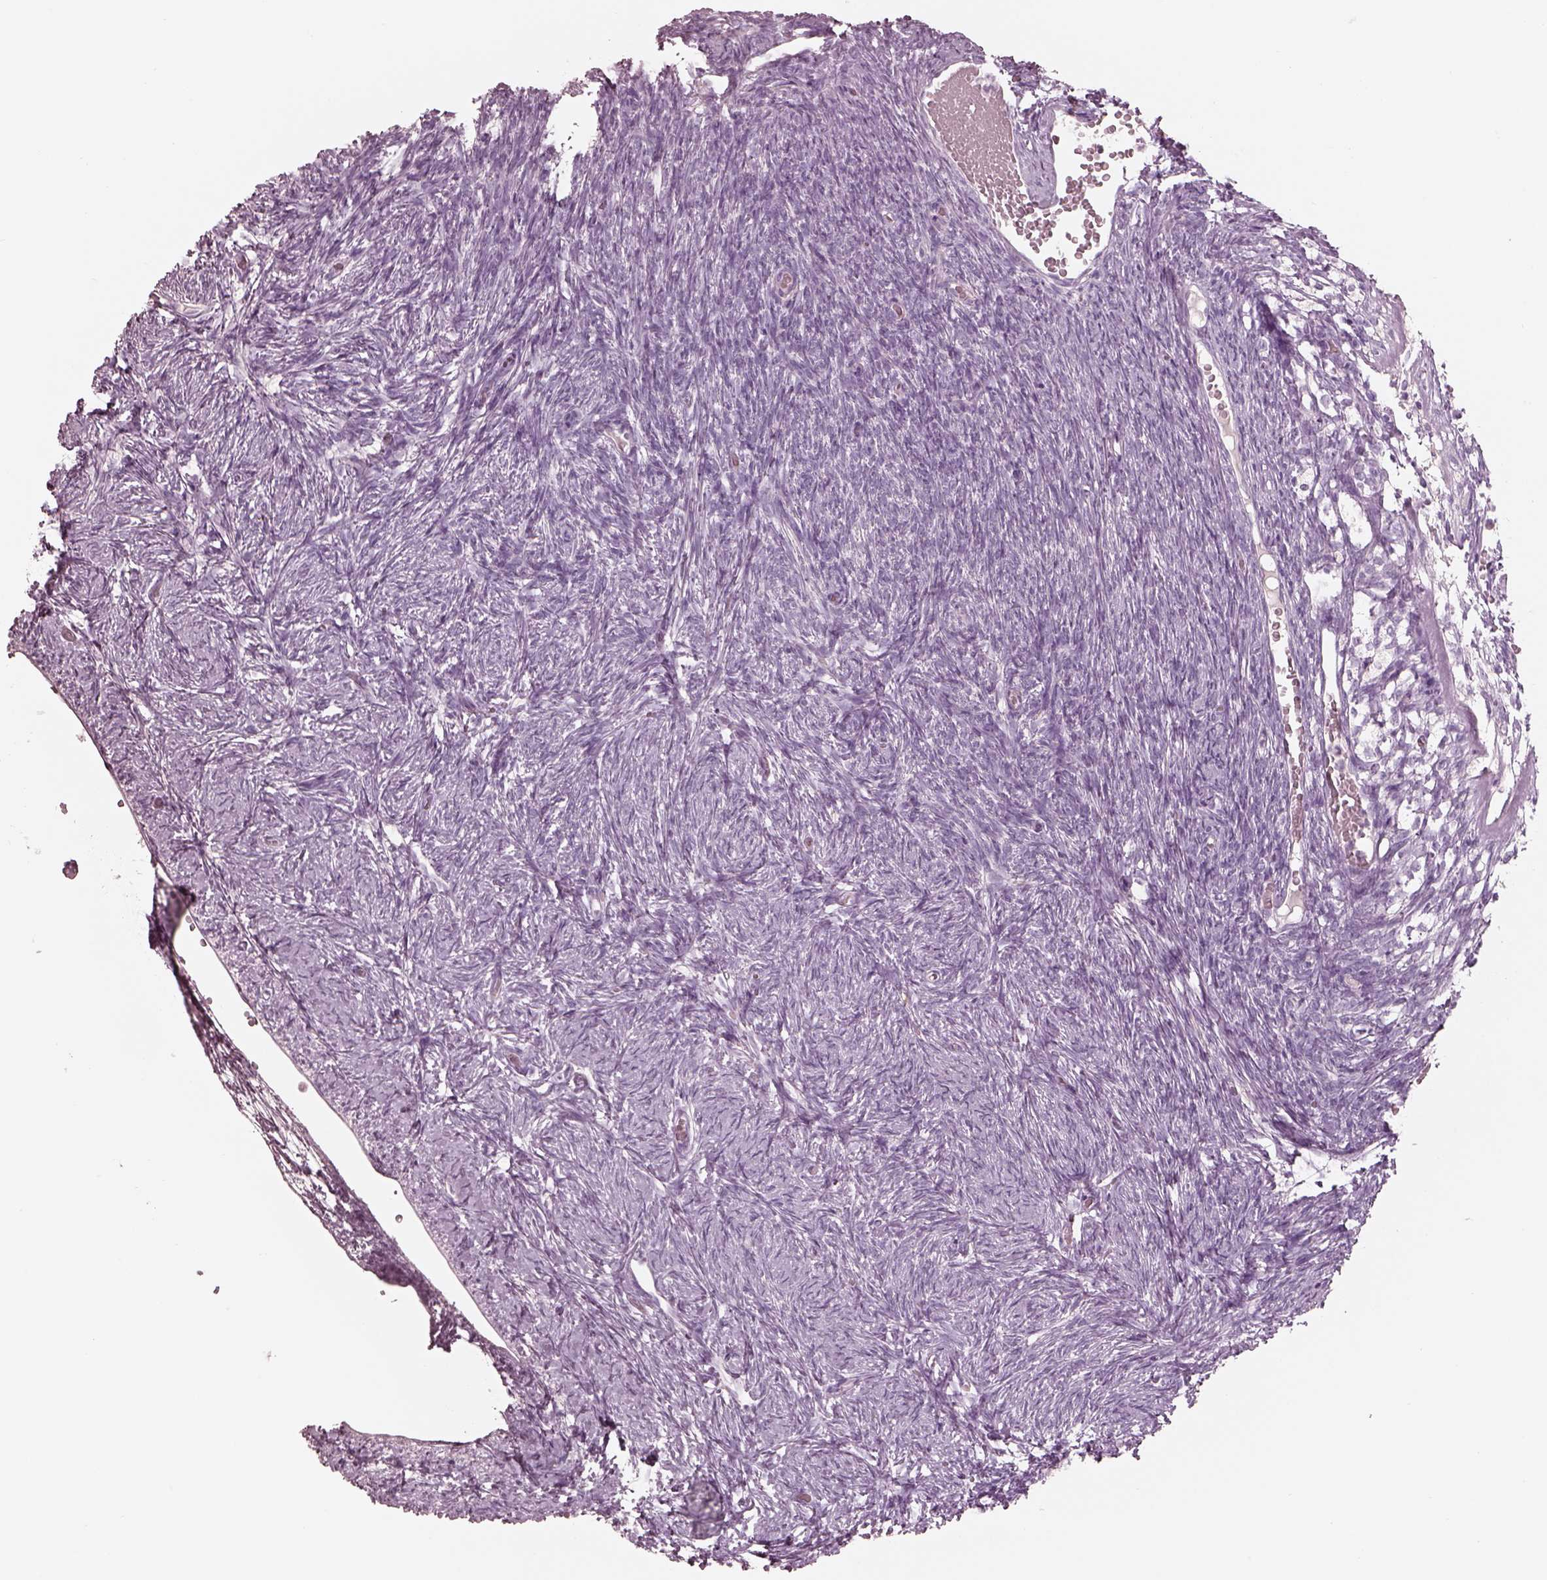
{"staining": {"intensity": "negative", "quantity": "none", "location": "none"}, "tissue": "ovary", "cell_type": "Ovarian stroma cells", "image_type": "normal", "snomed": [{"axis": "morphology", "description": "Normal tissue, NOS"}, {"axis": "topography", "description": "Ovary"}], "caption": "Immunohistochemical staining of benign ovary reveals no significant expression in ovarian stroma cells. Nuclei are stained in blue.", "gene": "CADM2", "patient": {"sex": "female", "age": 39}}